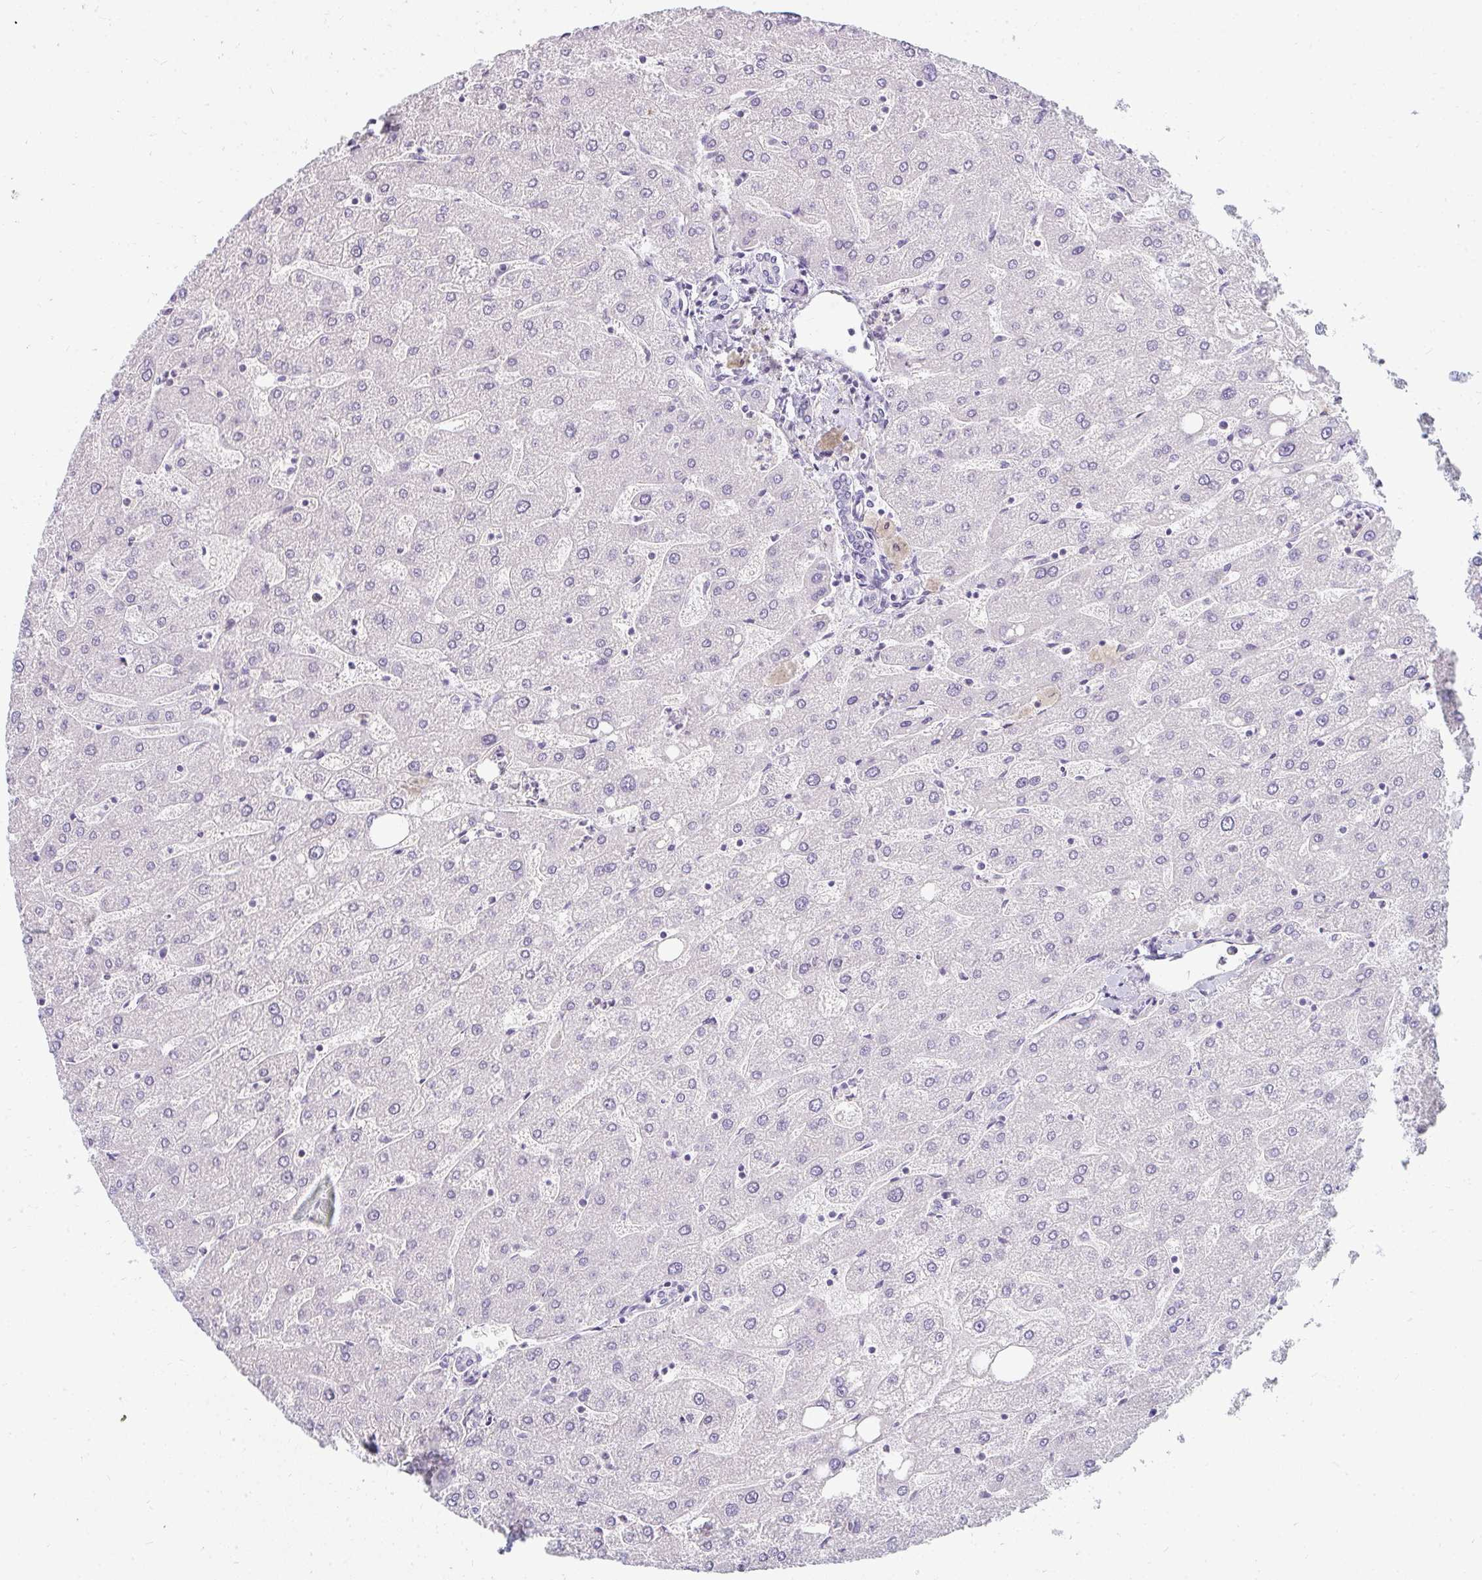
{"staining": {"intensity": "negative", "quantity": "none", "location": "none"}, "tissue": "liver", "cell_type": "Cholangiocytes", "image_type": "normal", "snomed": [{"axis": "morphology", "description": "Normal tissue, NOS"}, {"axis": "topography", "description": "Liver"}], "caption": "The micrograph demonstrates no staining of cholangiocytes in unremarkable liver.", "gene": "PPP1R3G", "patient": {"sex": "male", "age": 67}}